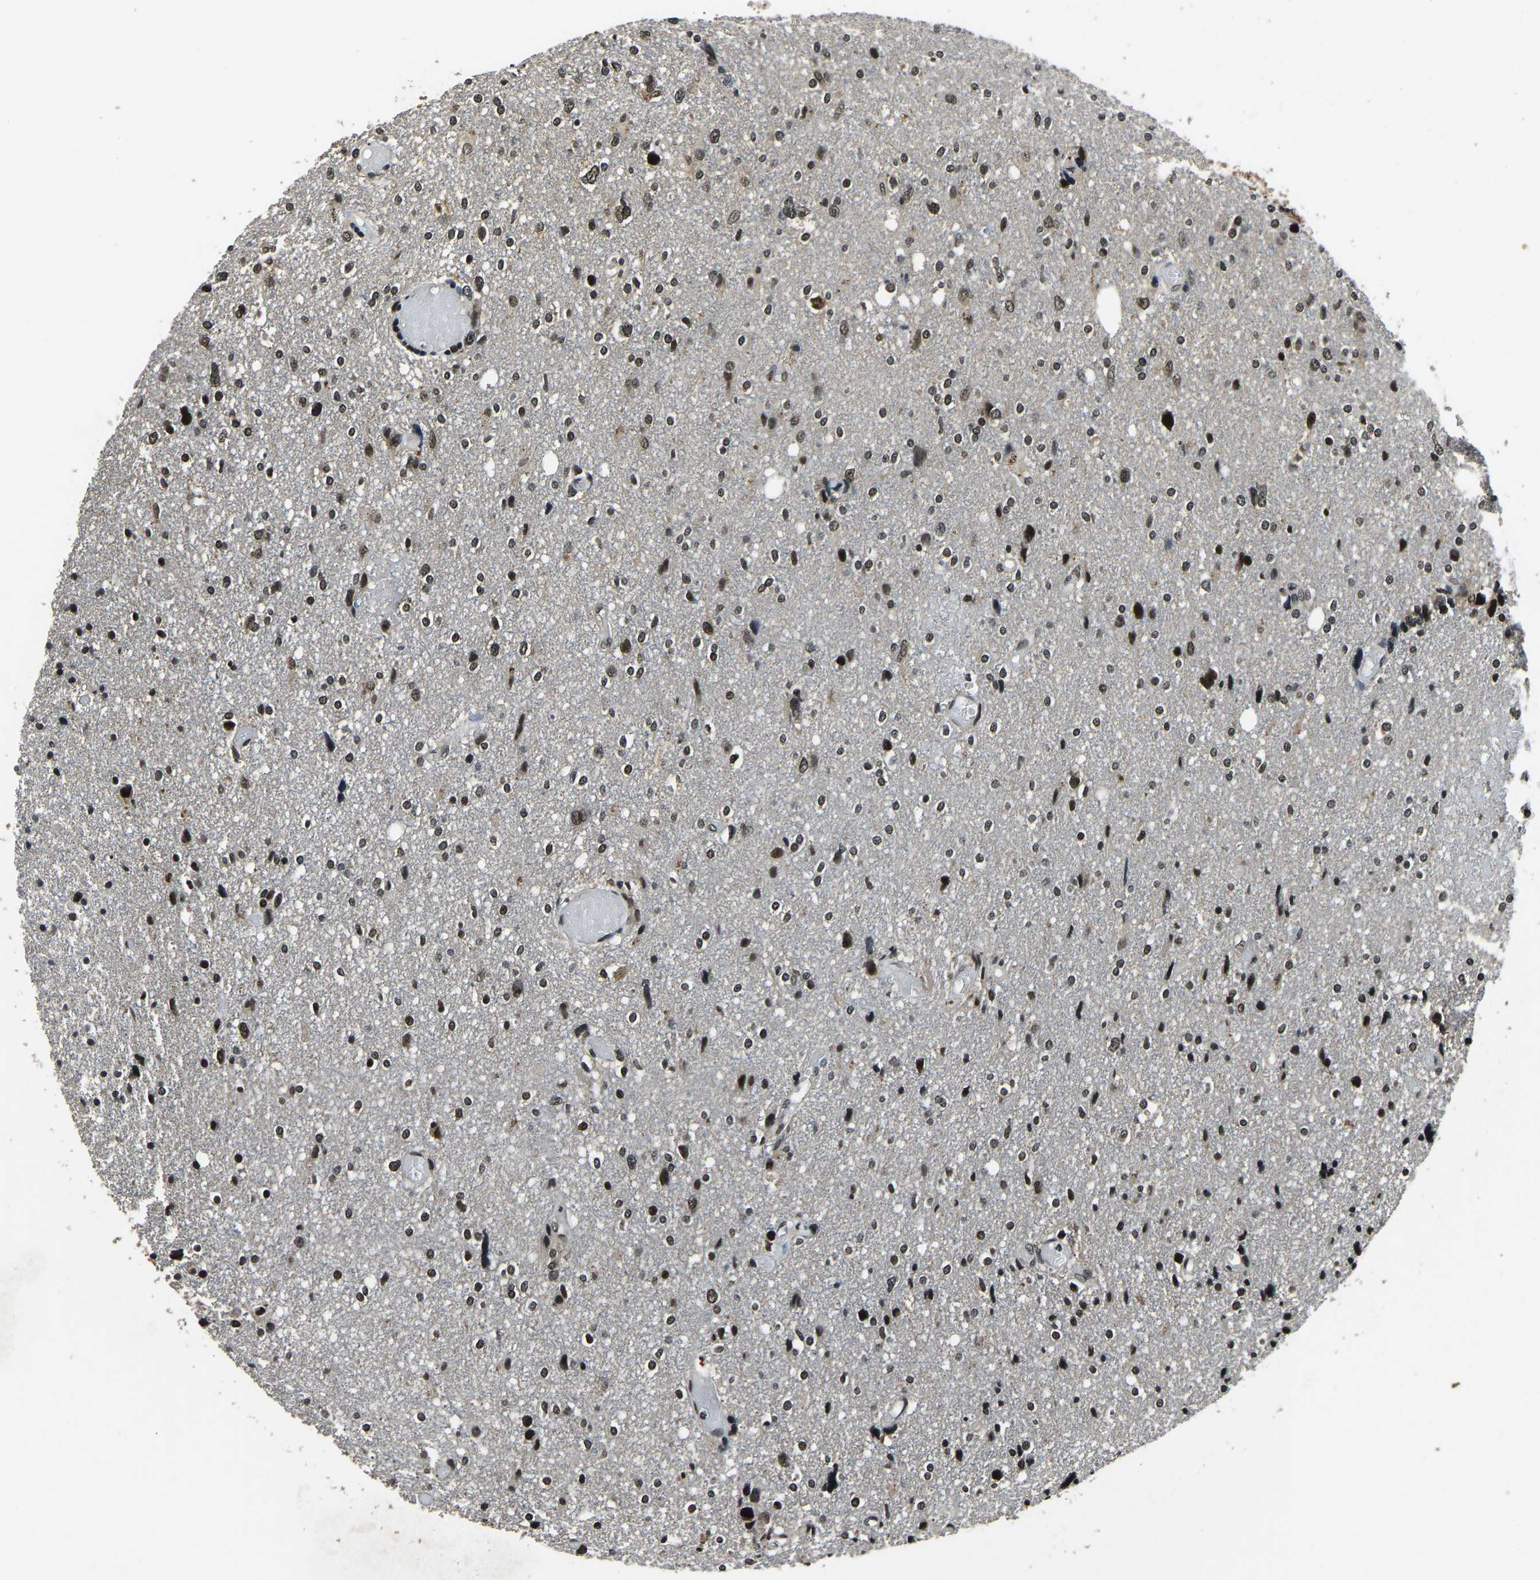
{"staining": {"intensity": "moderate", "quantity": ">75%", "location": "nuclear"}, "tissue": "glioma", "cell_type": "Tumor cells", "image_type": "cancer", "snomed": [{"axis": "morphology", "description": "Glioma, malignant, High grade"}, {"axis": "topography", "description": "Brain"}], "caption": "Immunohistochemistry histopathology image of malignant high-grade glioma stained for a protein (brown), which shows medium levels of moderate nuclear staining in about >75% of tumor cells.", "gene": "ANKIB1", "patient": {"sex": "female", "age": 59}}